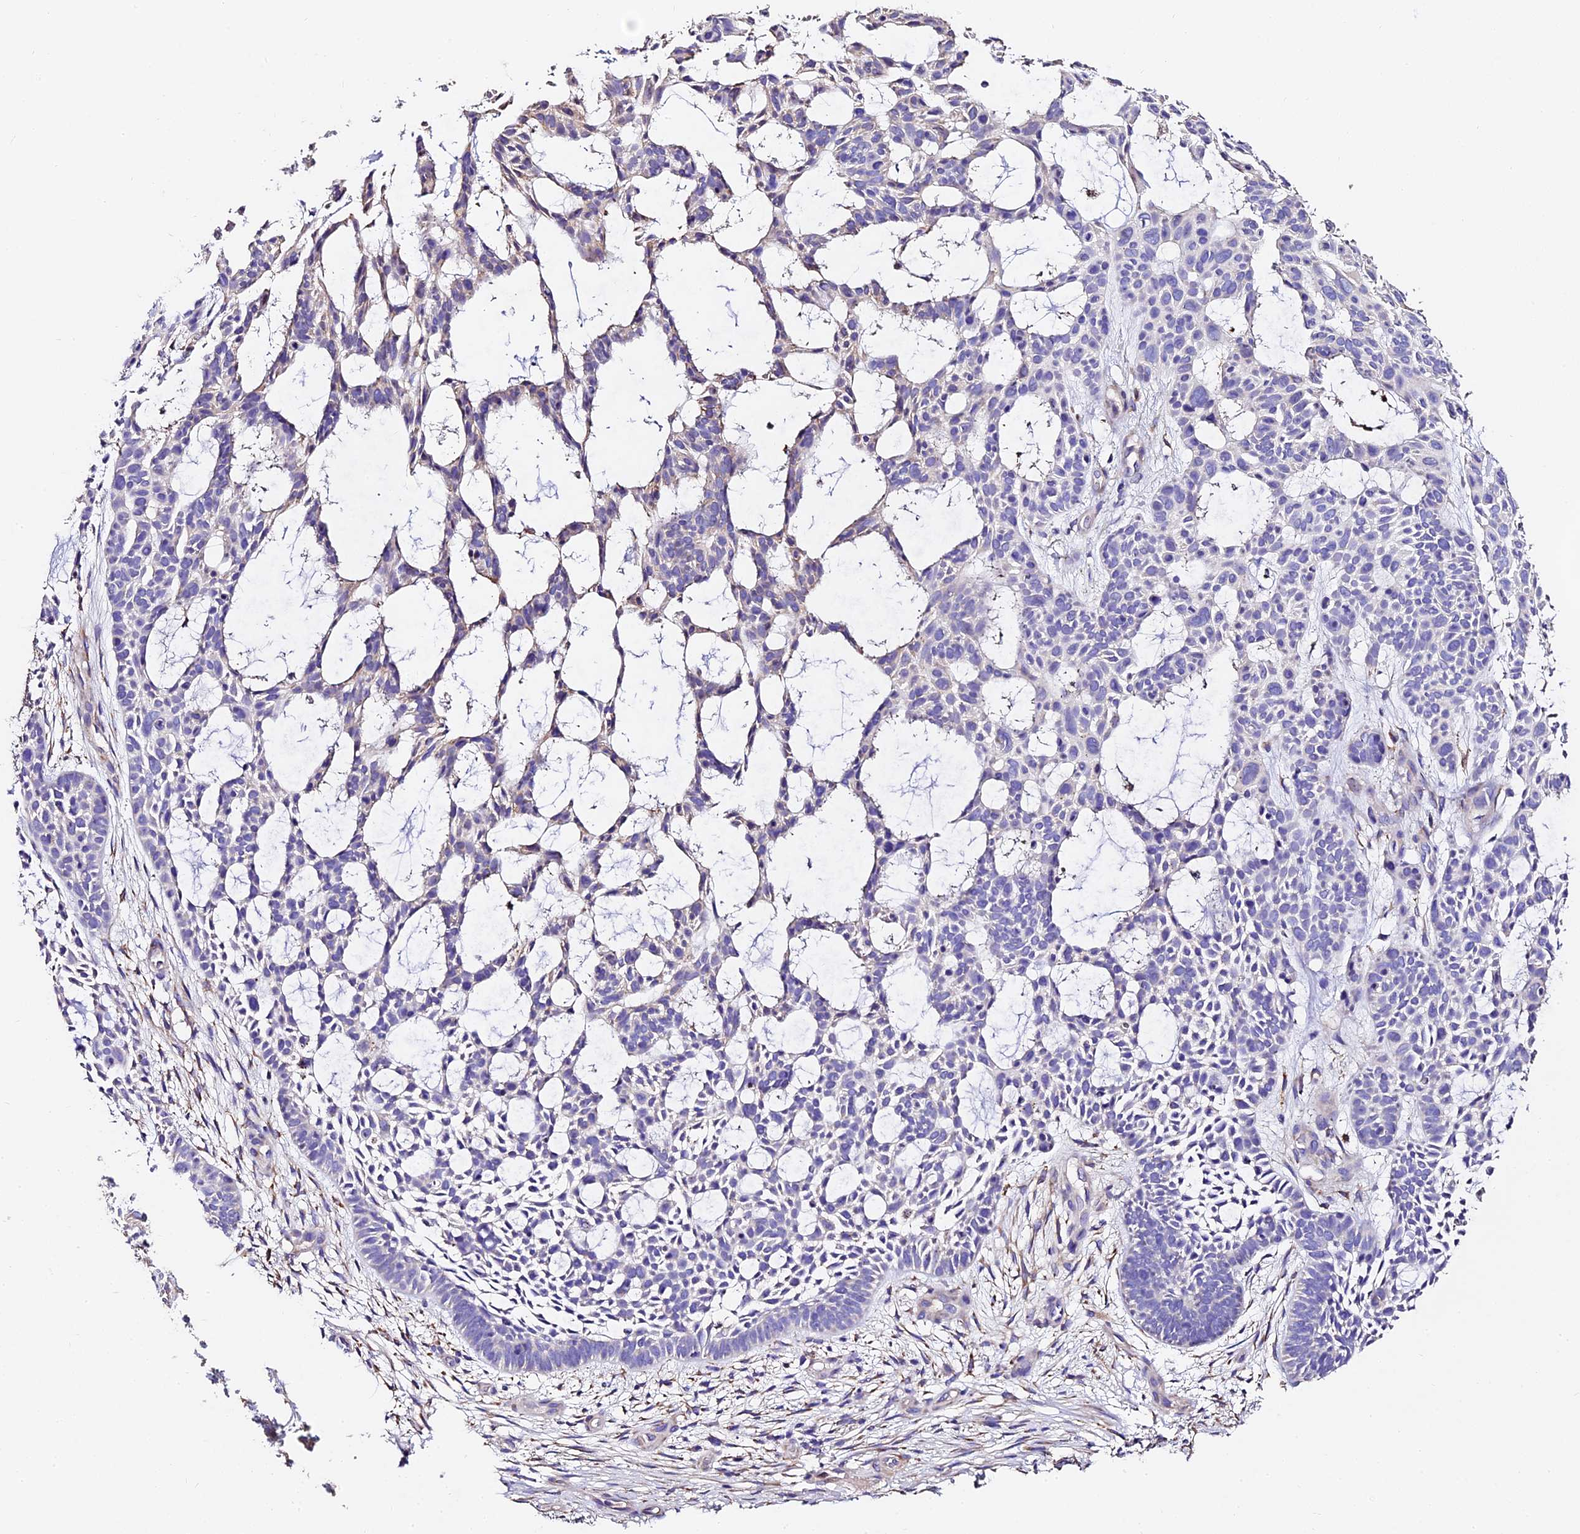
{"staining": {"intensity": "negative", "quantity": "none", "location": "none"}, "tissue": "skin cancer", "cell_type": "Tumor cells", "image_type": "cancer", "snomed": [{"axis": "morphology", "description": "Basal cell carcinoma"}, {"axis": "topography", "description": "Skin"}], "caption": "Immunohistochemistry micrograph of neoplastic tissue: skin basal cell carcinoma stained with DAB (3,3'-diaminobenzidine) displays no significant protein expression in tumor cells.", "gene": "FREM3", "patient": {"sex": "male", "age": 89}}